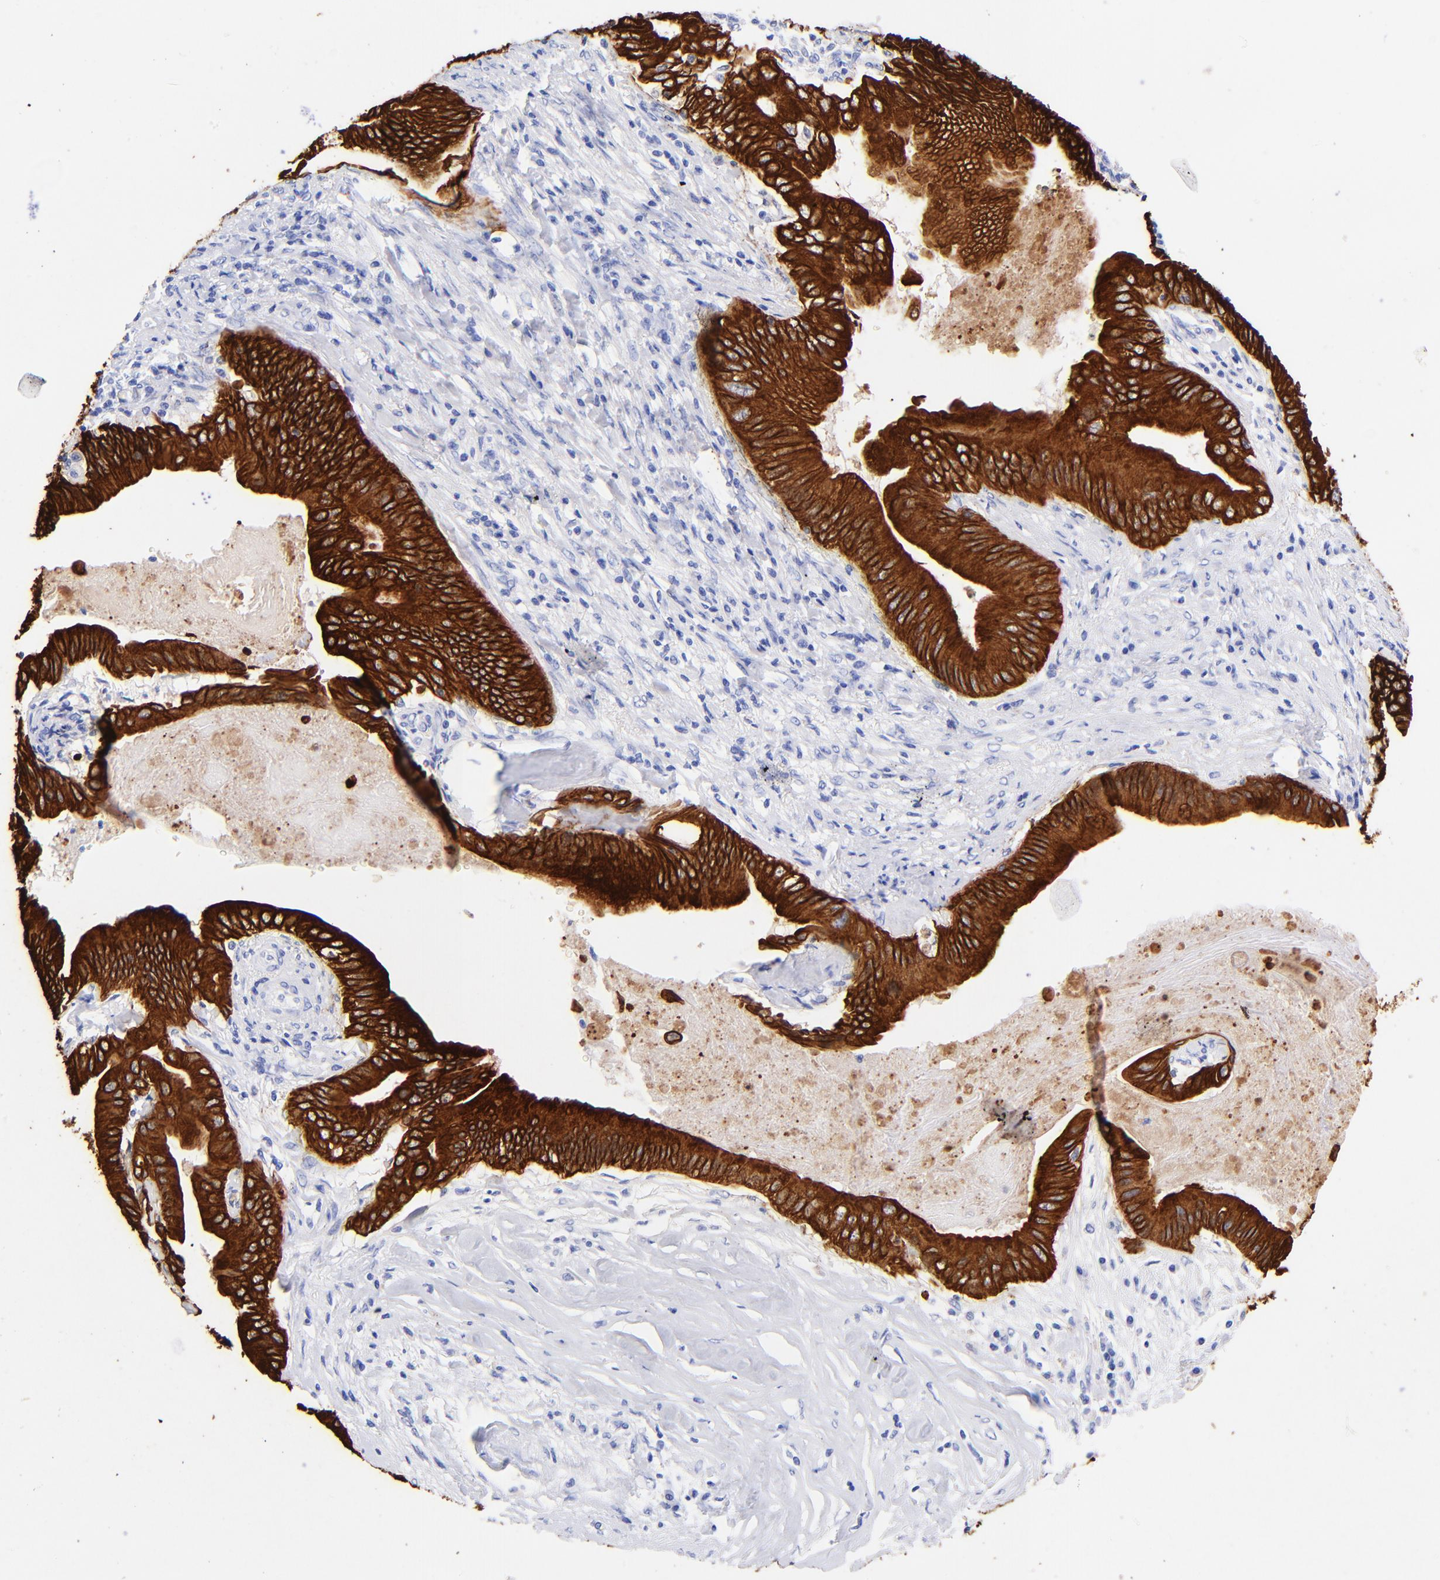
{"staining": {"intensity": "strong", "quantity": ">75%", "location": "cytoplasmic/membranous"}, "tissue": "liver cancer", "cell_type": "Tumor cells", "image_type": "cancer", "snomed": [{"axis": "morphology", "description": "Cholangiocarcinoma"}, {"axis": "topography", "description": "Liver"}], "caption": "Liver cancer (cholangiocarcinoma) stained with a brown dye displays strong cytoplasmic/membranous positive staining in about >75% of tumor cells.", "gene": "KRT19", "patient": {"sex": "male", "age": 58}}